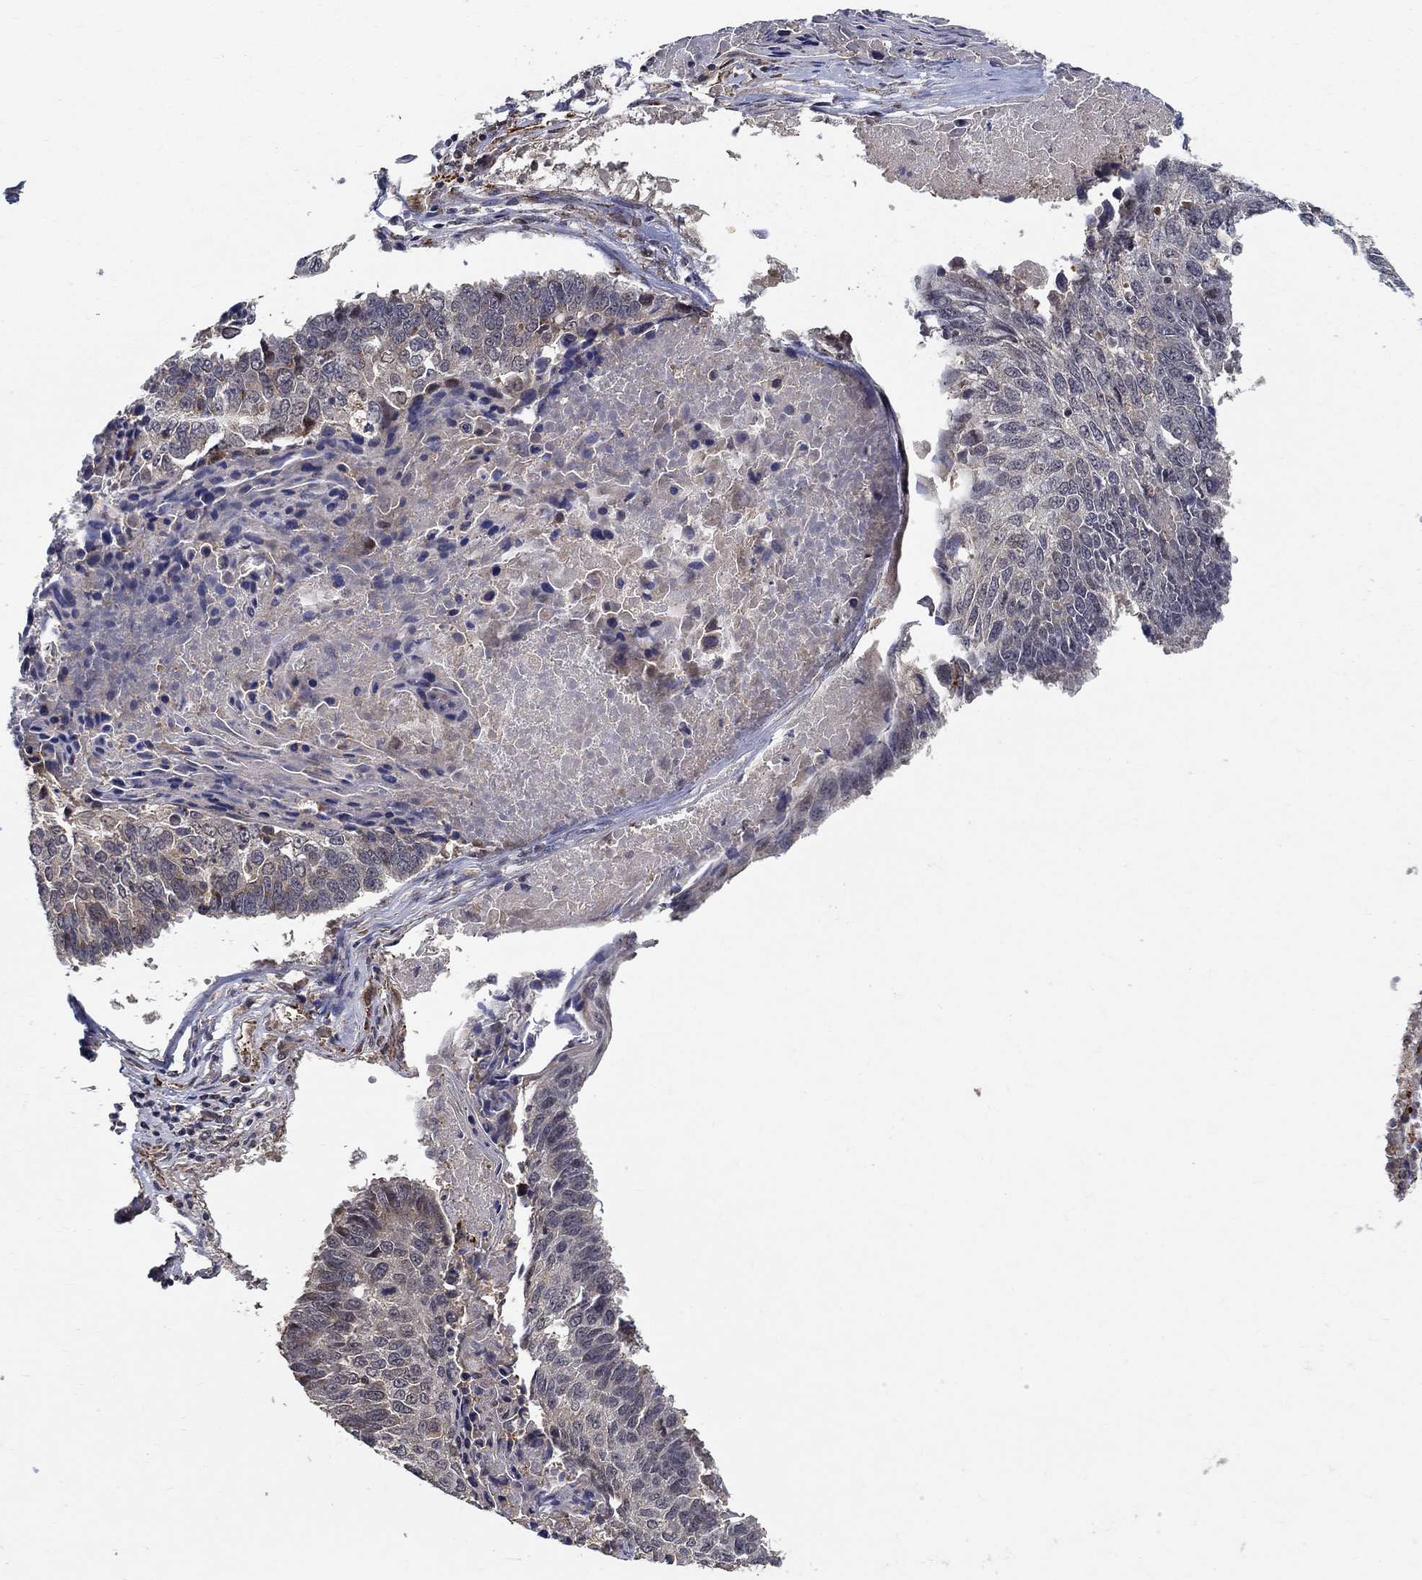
{"staining": {"intensity": "negative", "quantity": "none", "location": "none"}, "tissue": "lung cancer", "cell_type": "Tumor cells", "image_type": "cancer", "snomed": [{"axis": "morphology", "description": "Squamous cell carcinoma, NOS"}, {"axis": "topography", "description": "Lung"}], "caption": "DAB immunohistochemical staining of squamous cell carcinoma (lung) displays no significant staining in tumor cells.", "gene": "ZNF594", "patient": {"sex": "male", "age": 73}}